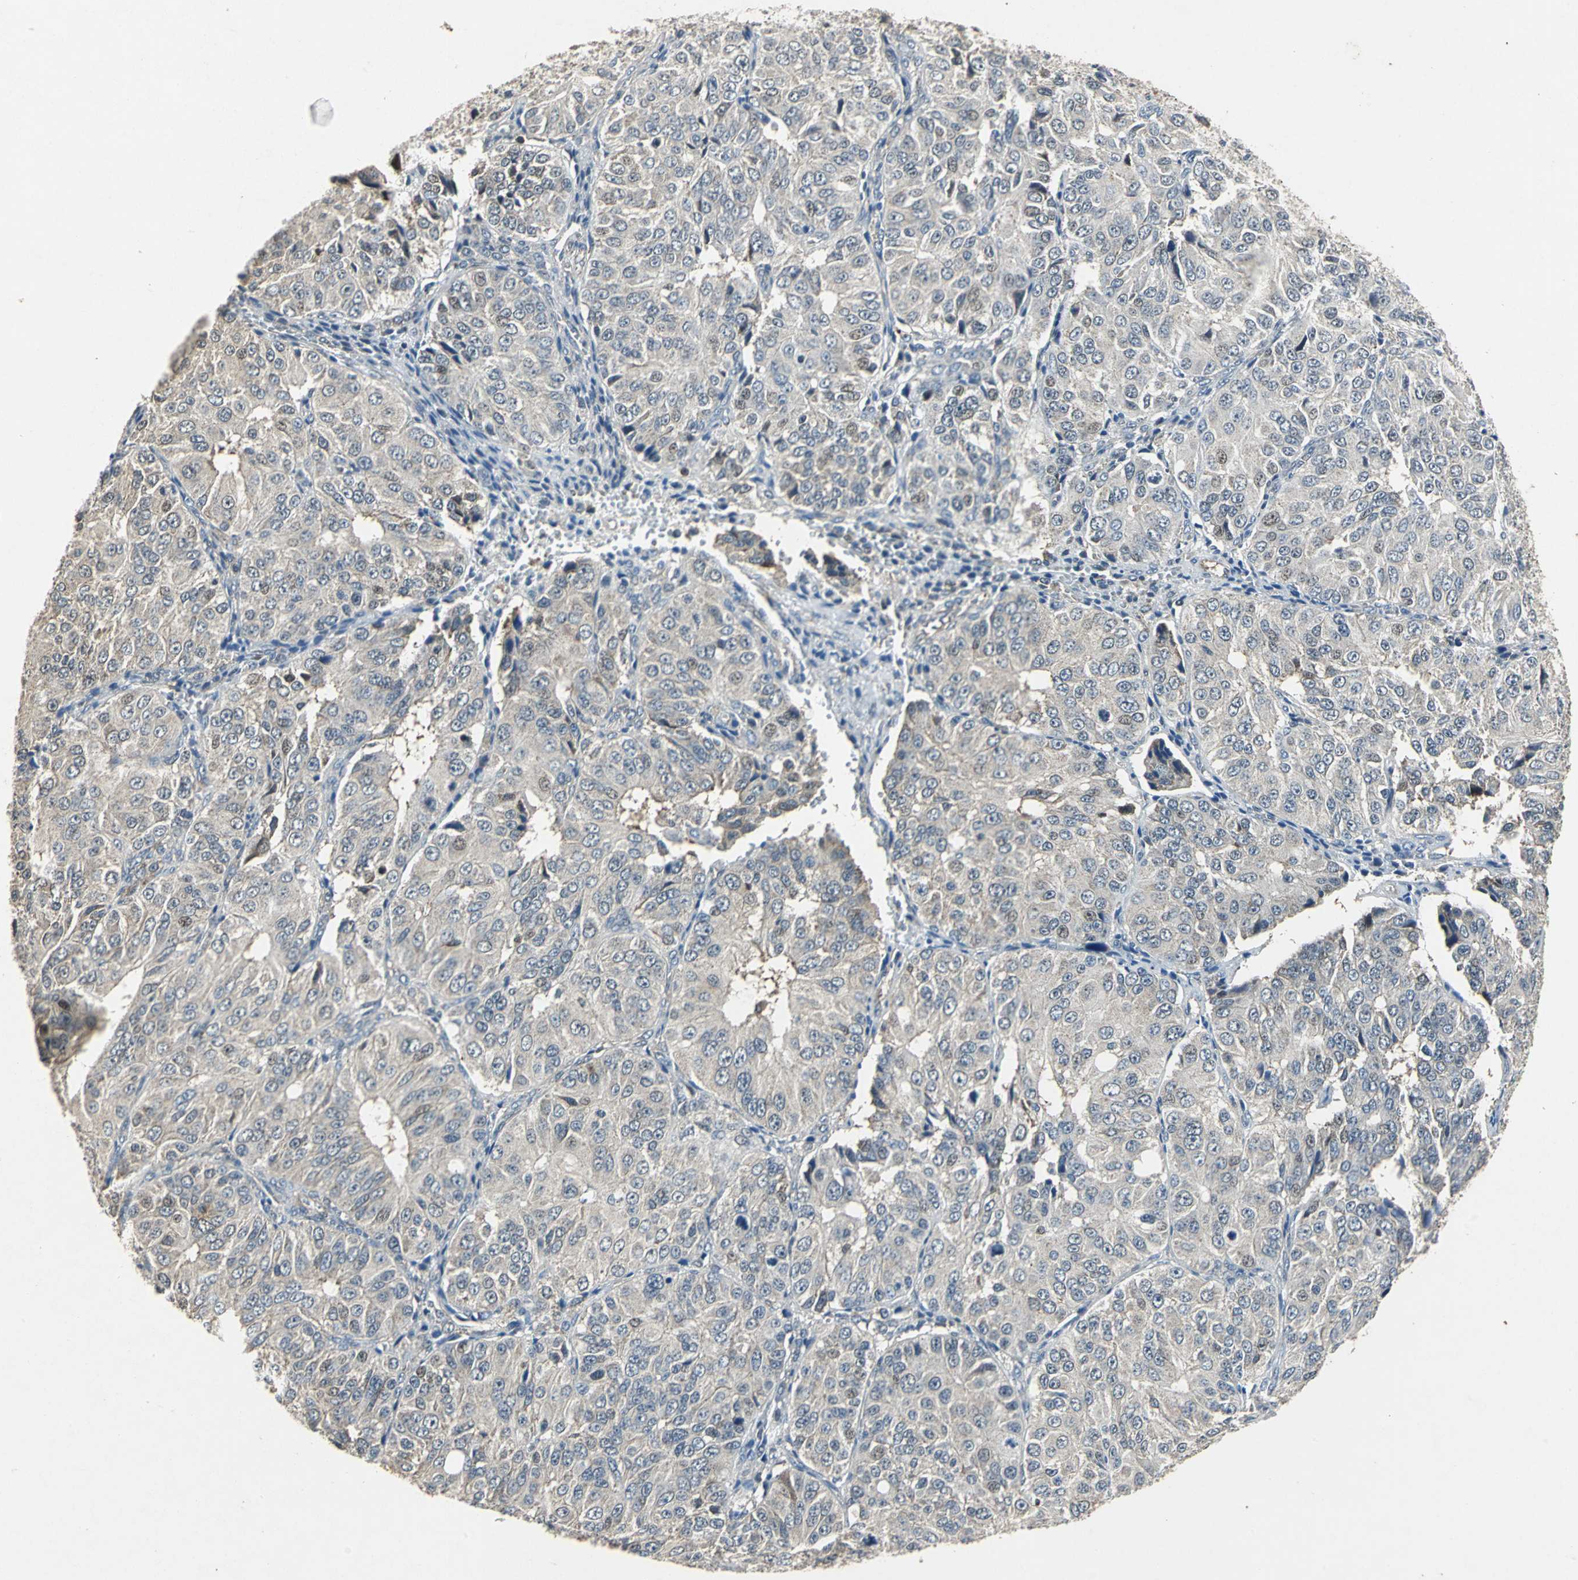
{"staining": {"intensity": "weak", "quantity": ">75%", "location": "cytoplasmic/membranous"}, "tissue": "ovarian cancer", "cell_type": "Tumor cells", "image_type": "cancer", "snomed": [{"axis": "morphology", "description": "Carcinoma, endometroid"}, {"axis": "topography", "description": "Ovary"}], "caption": "Immunohistochemical staining of human ovarian cancer (endometroid carcinoma) reveals low levels of weak cytoplasmic/membranous expression in approximately >75% of tumor cells.", "gene": "DNAJB4", "patient": {"sex": "female", "age": 51}}